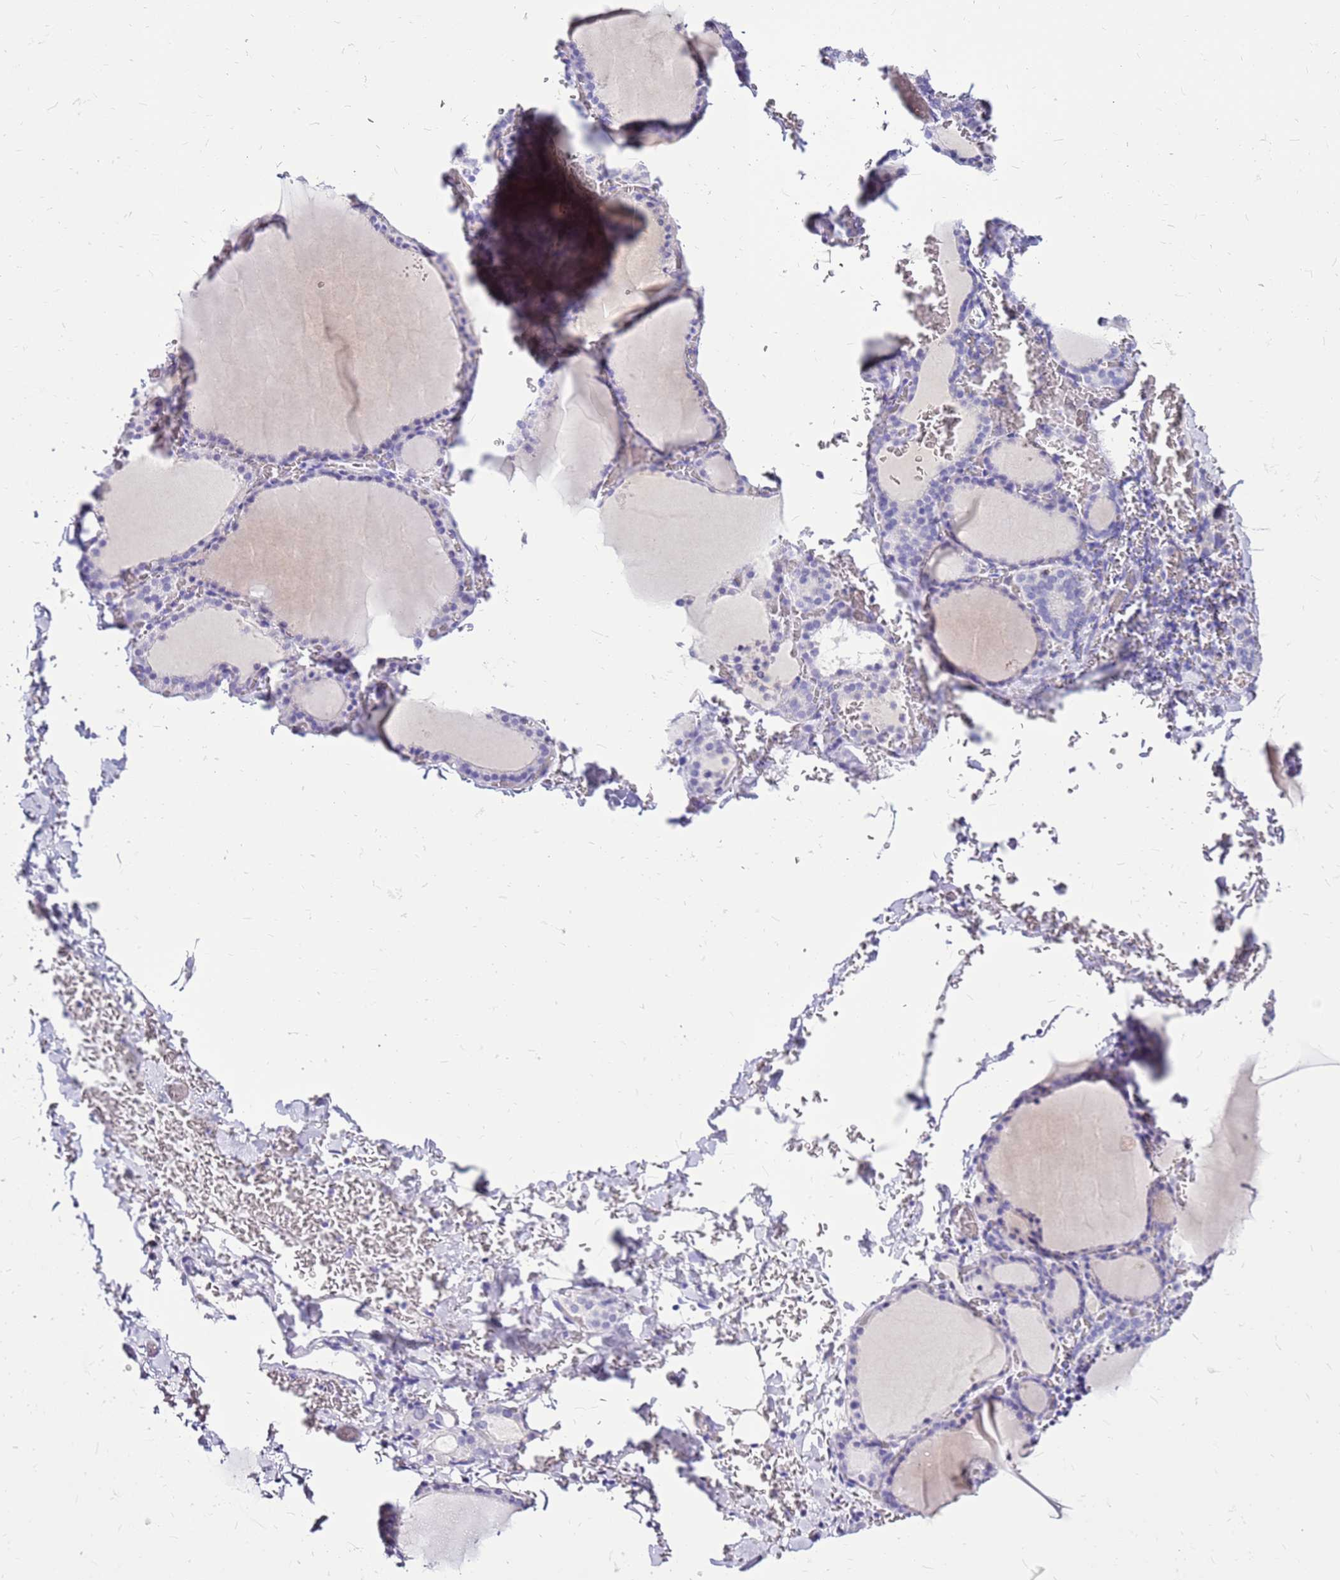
{"staining": {"intensity": "negative", "quantity": "none", "location": "none"}, "tissue": "thyroid gland", "cell_type": "Glandular cells", "image_type": "normal", "snomed": [{"axis": "morphology", "description": "Normal tissue, NOS"}, {"axis": "topography", "description": "Thyroid gland"}], "caption": "High magnification brightfield microscopy of unremarkable thyroid gland stained with DAB (brown) and counterstained with hematoxylin (blue): glandular cells show no significant positivity. The staining was performed using DAB to visualize the protein expression in brown, while the nuclei were stained in blue with hematoxylin (Magnification: 20x).", "gene": "DCDC2B", "patient": {"sex": "female", "age": 39}}